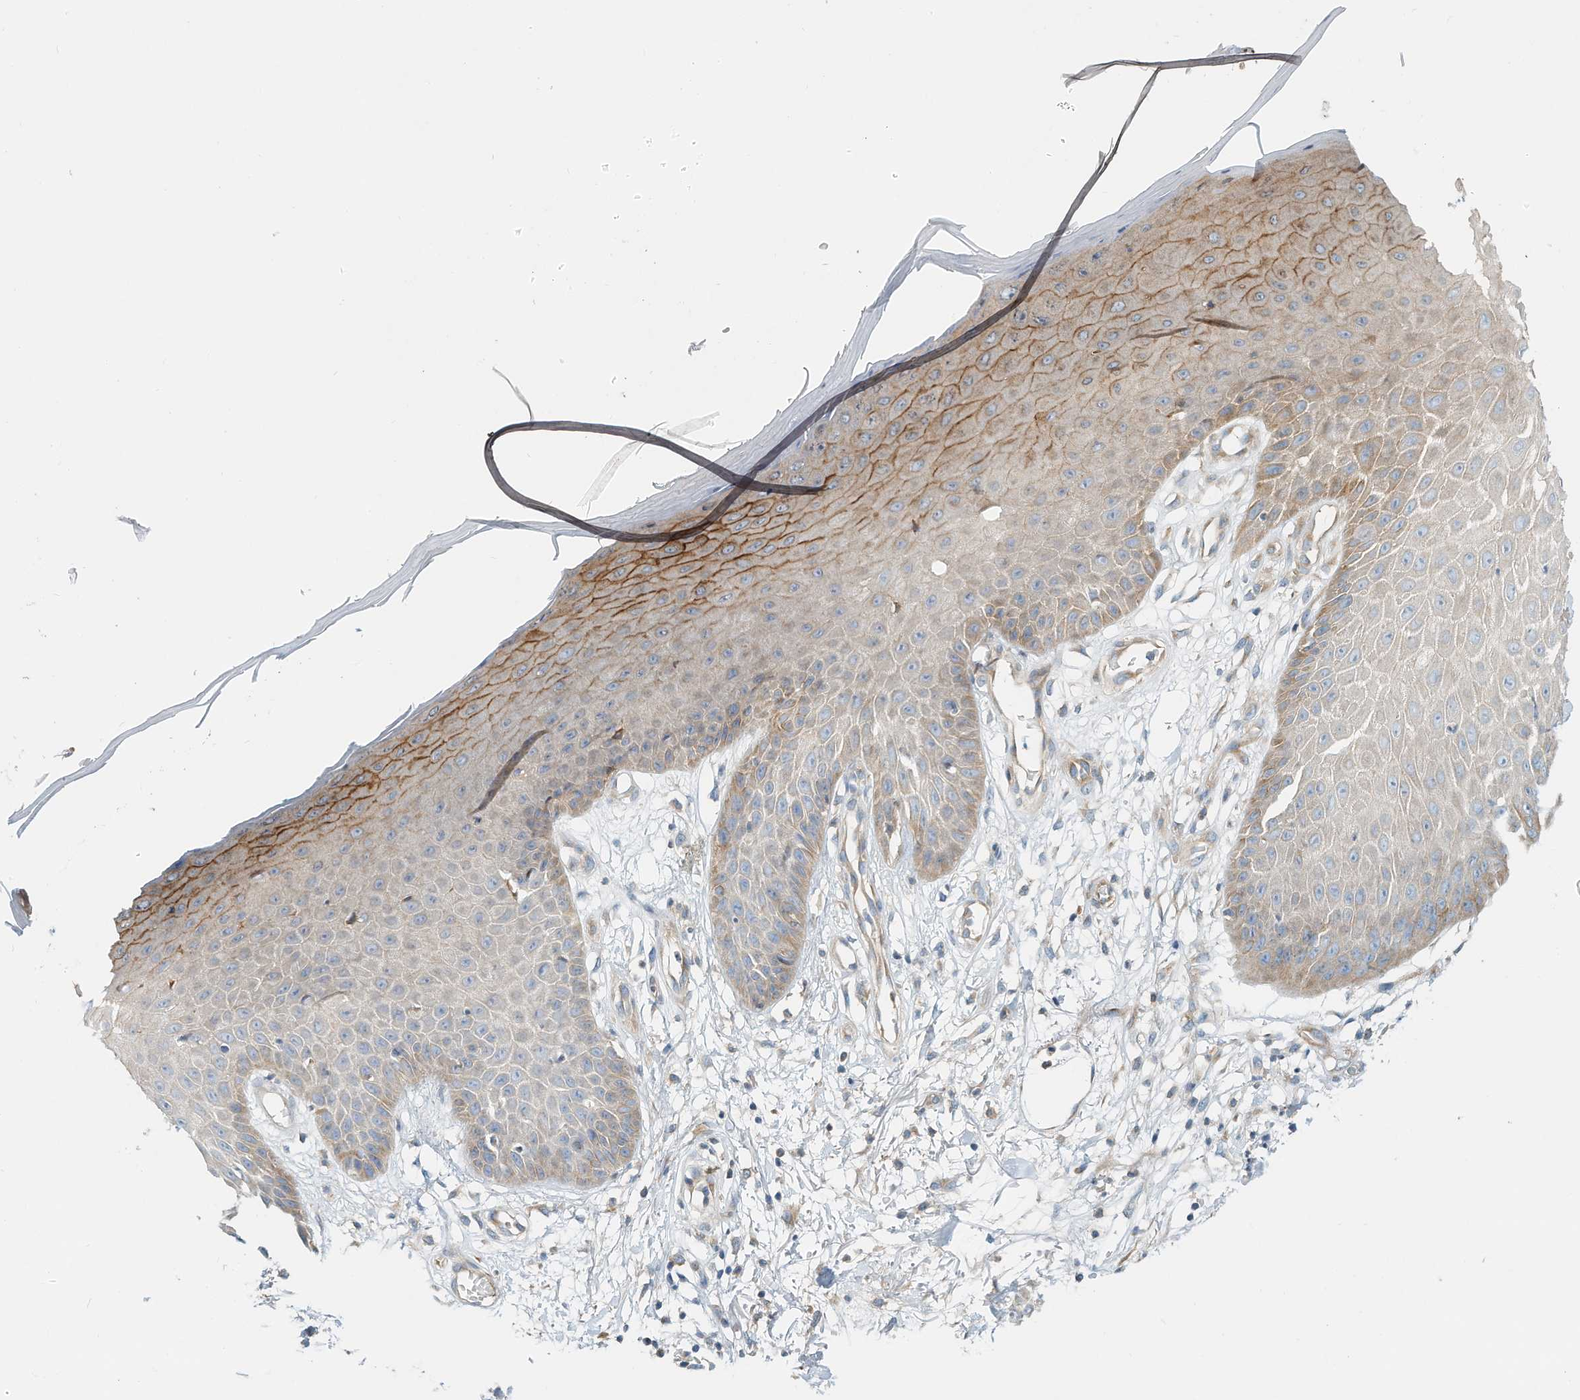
{"staining": {"intensity": "weak", "quantity": ">75%", "location": "cytoplasmic/membranous"}, "tissue": "skin", "cell_type": "Fibroblasts", "image_type": "normal", "snomed": [{"axis": "morphology", "description": "Normal tissue, NOS"}, {"axis": "morphology", "description": "Inflammation, NOS"}, {"axis": "topography", "description": "Skin"}], "caption": "Skin stained with DAB IHC displays low levels of weak cytoplasmic/membranous staining in about >75% of fibroblasts. The protein of interest is shown in brown color, while the nuclei are stained blue.", "gene": "MICAL1", "patient": {"sex": "female", "age": 44}}